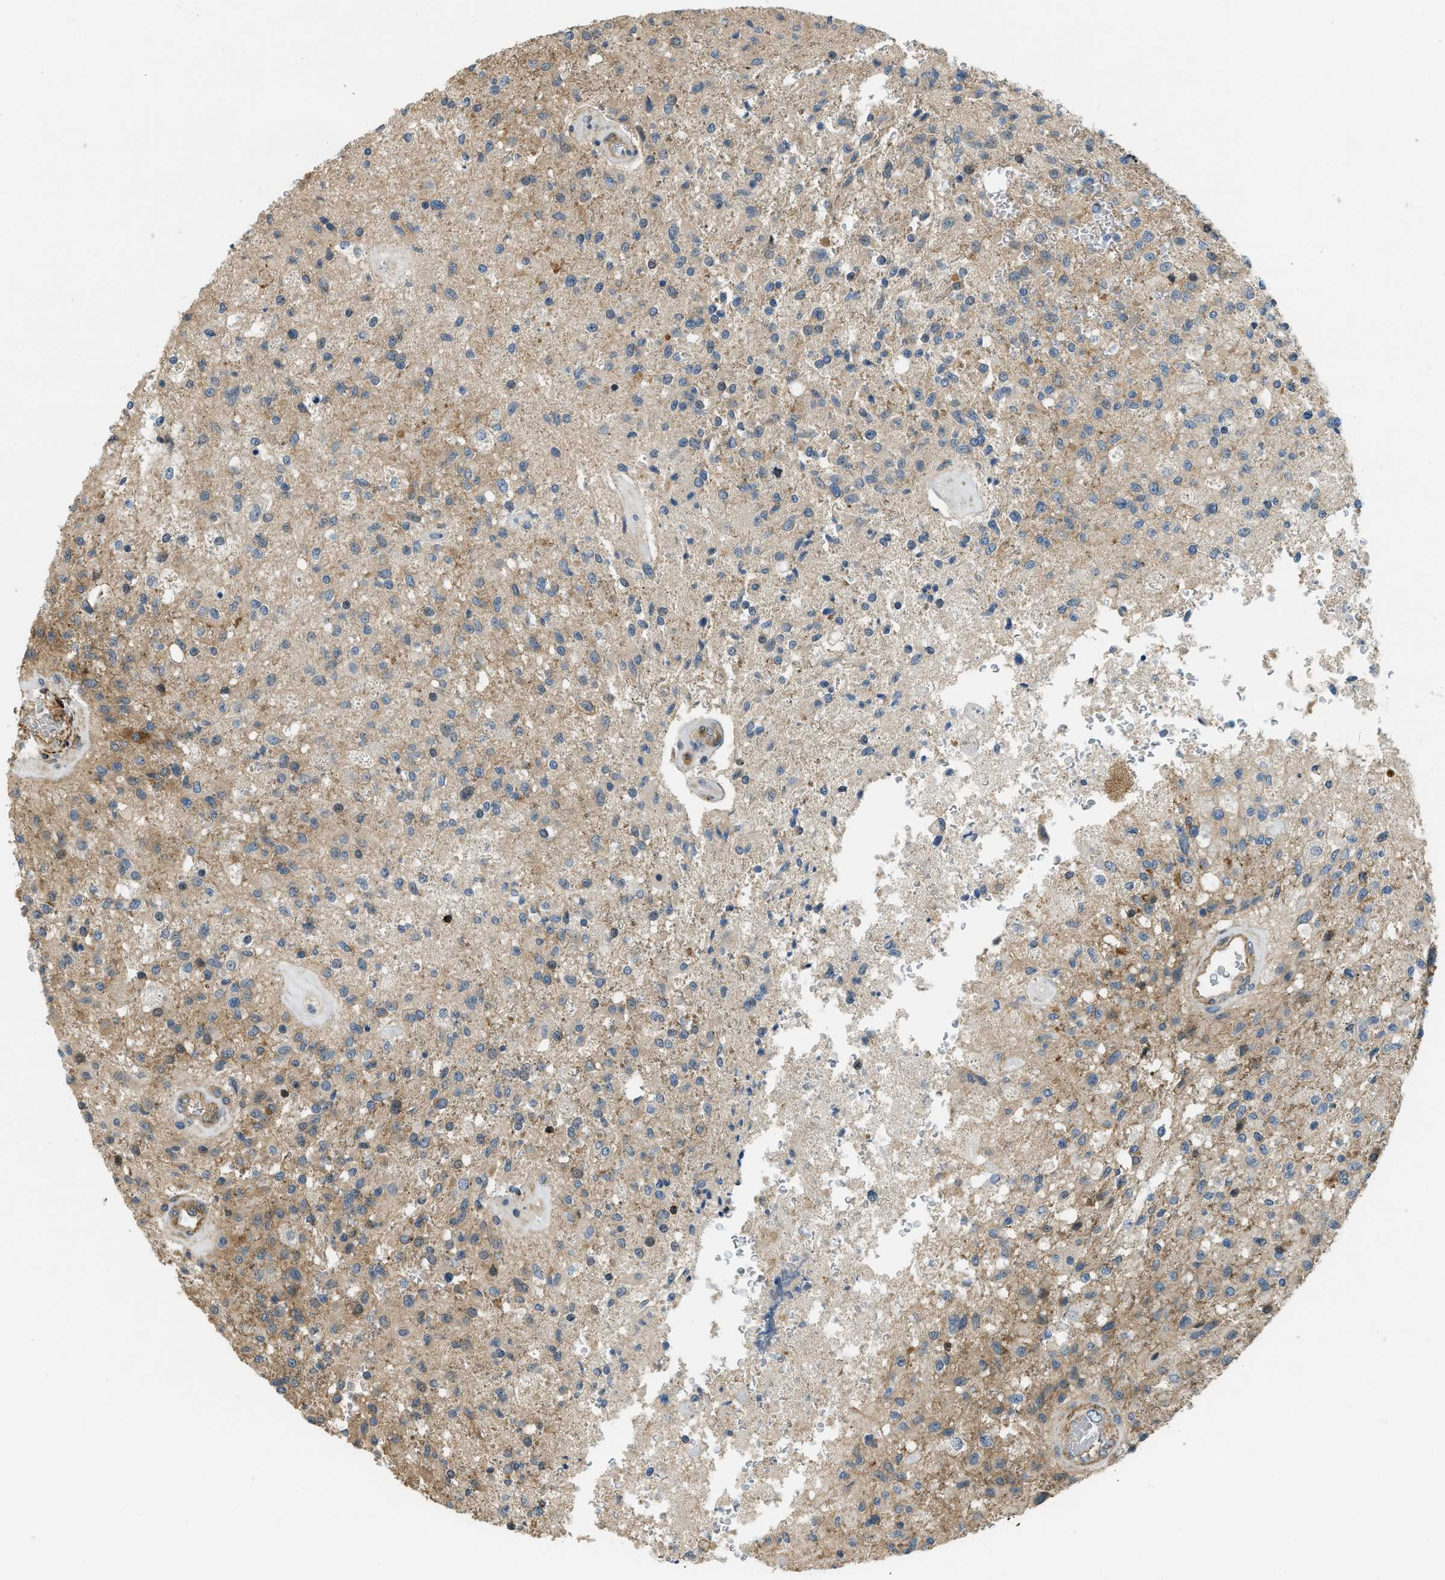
{"staining": {"intensity": "moderate", "quantity": "<25%", "location": "cytoplasmic/membranous"}, "tissue": "glioma", "cell_type": "Tumor cells", "image_type": "cancer", "snomed": [{"axis": "morphology", "description": "Normal tissue, NOS"}, {"axis": "morphology", "description": "Glioma, malignant, High grade"}, {"axis": "topography", "description": "Cerebral cortex"}], "caption": "The image reveals staining of high-grade glioma (malignant), revealing moderate cytoplasmic/membranous protein staining (brown color) within tumor cells. Using DAB (3,3'-diaminobenzidine) (brown) and hematoxylin (blue) stains, captured at high magnification using brightfield microscopy.", "gene": "KIAA1671", "patient": {"sex": "male", "age": 77}}